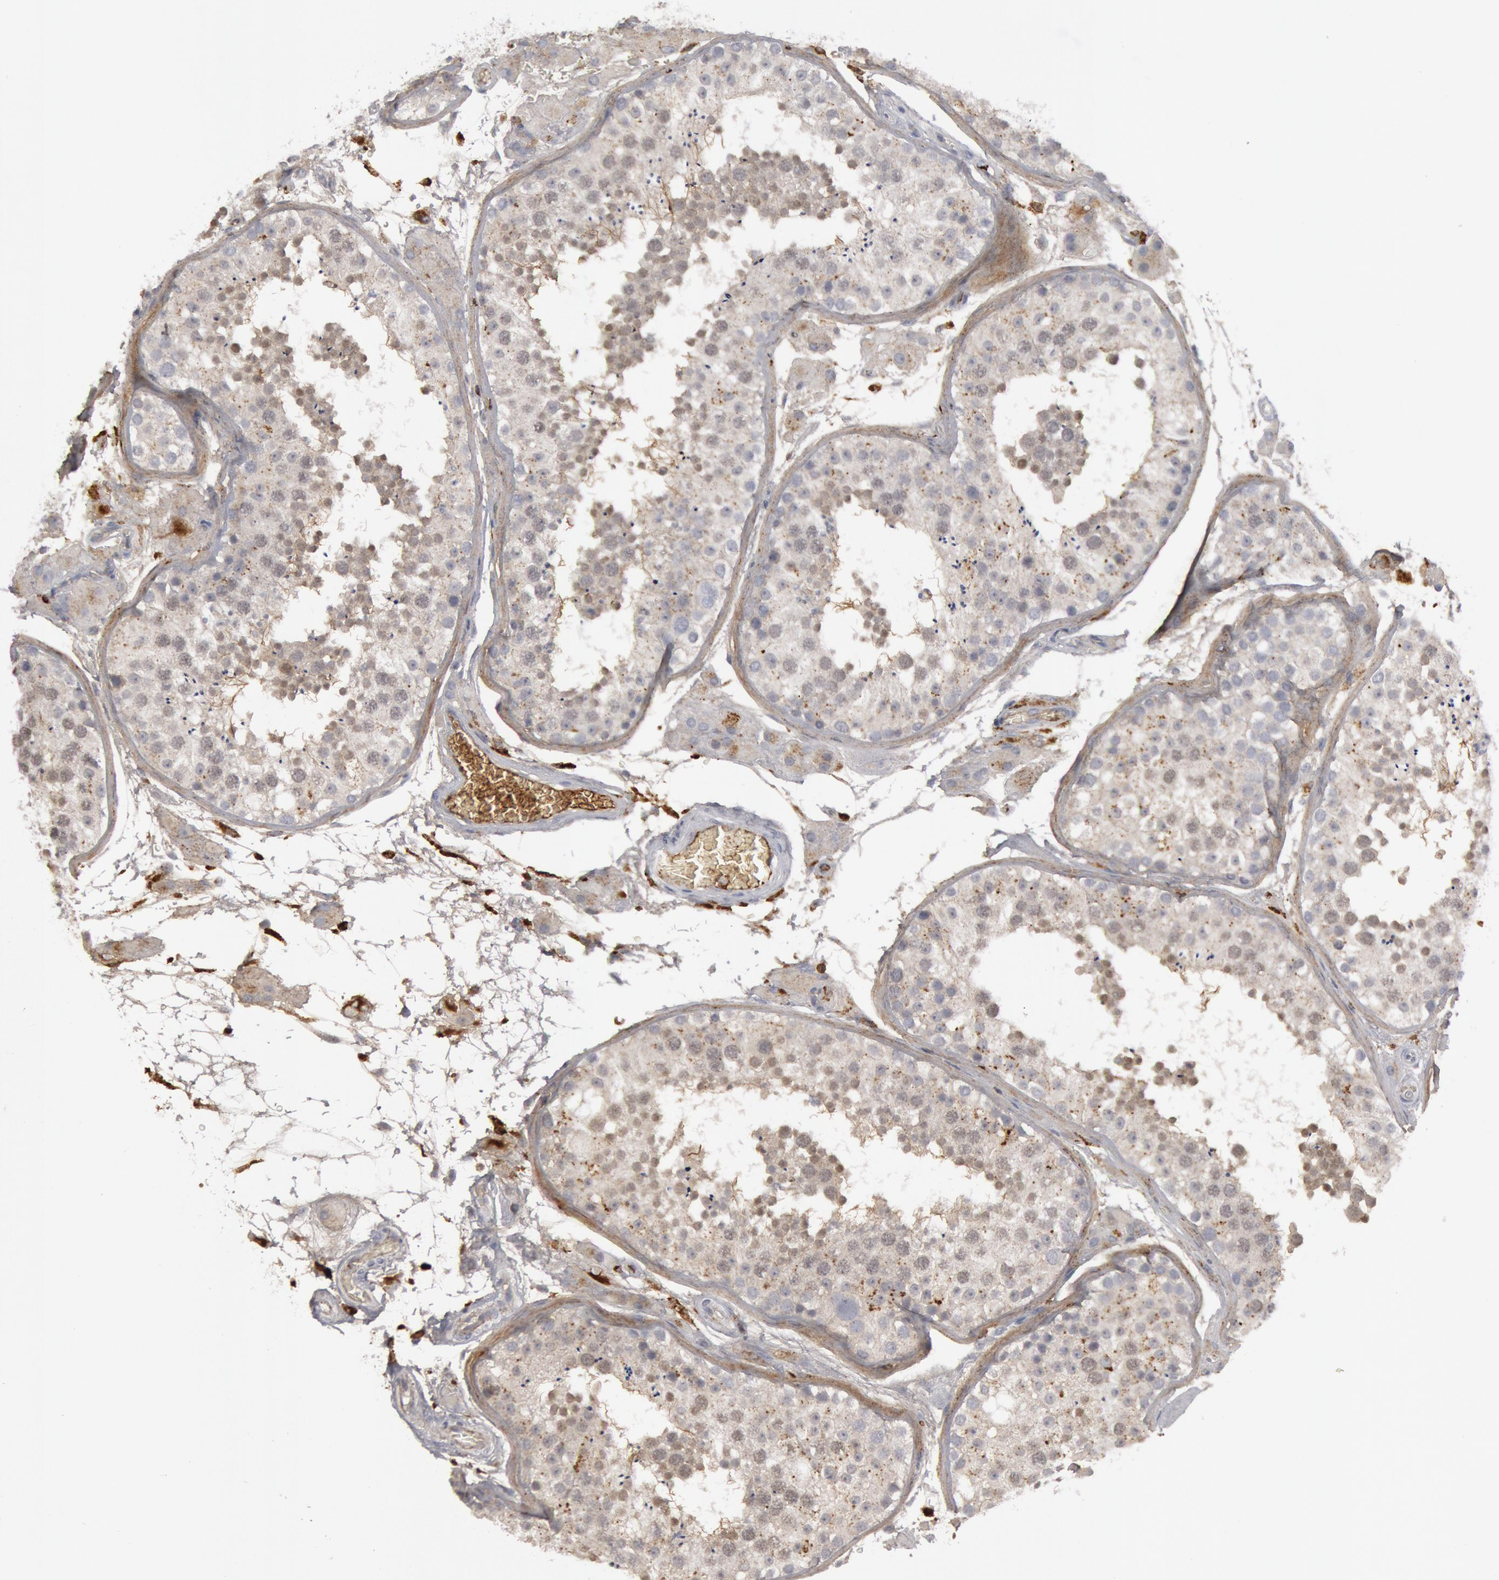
{"staining": {"intensity": "weak", "quantity": "<25%", "location": "nuclear"}, "tissue": "testis", "cell_type": "Cells in seminiferous ducts", "image_type": "normal", "snomed": [{"axis": "morphology", "description": "Normal tissue, NOS"}, {"axis": "topography", "description": "Testis"}], "caption": "IHC photomicrograph of unremarkable testis stained for a protein (brown), which demonstrates no positivity in cells in seminiferous ducts.", "gene": "C1QC", "patient": {"sex": "male", "age": 26}}